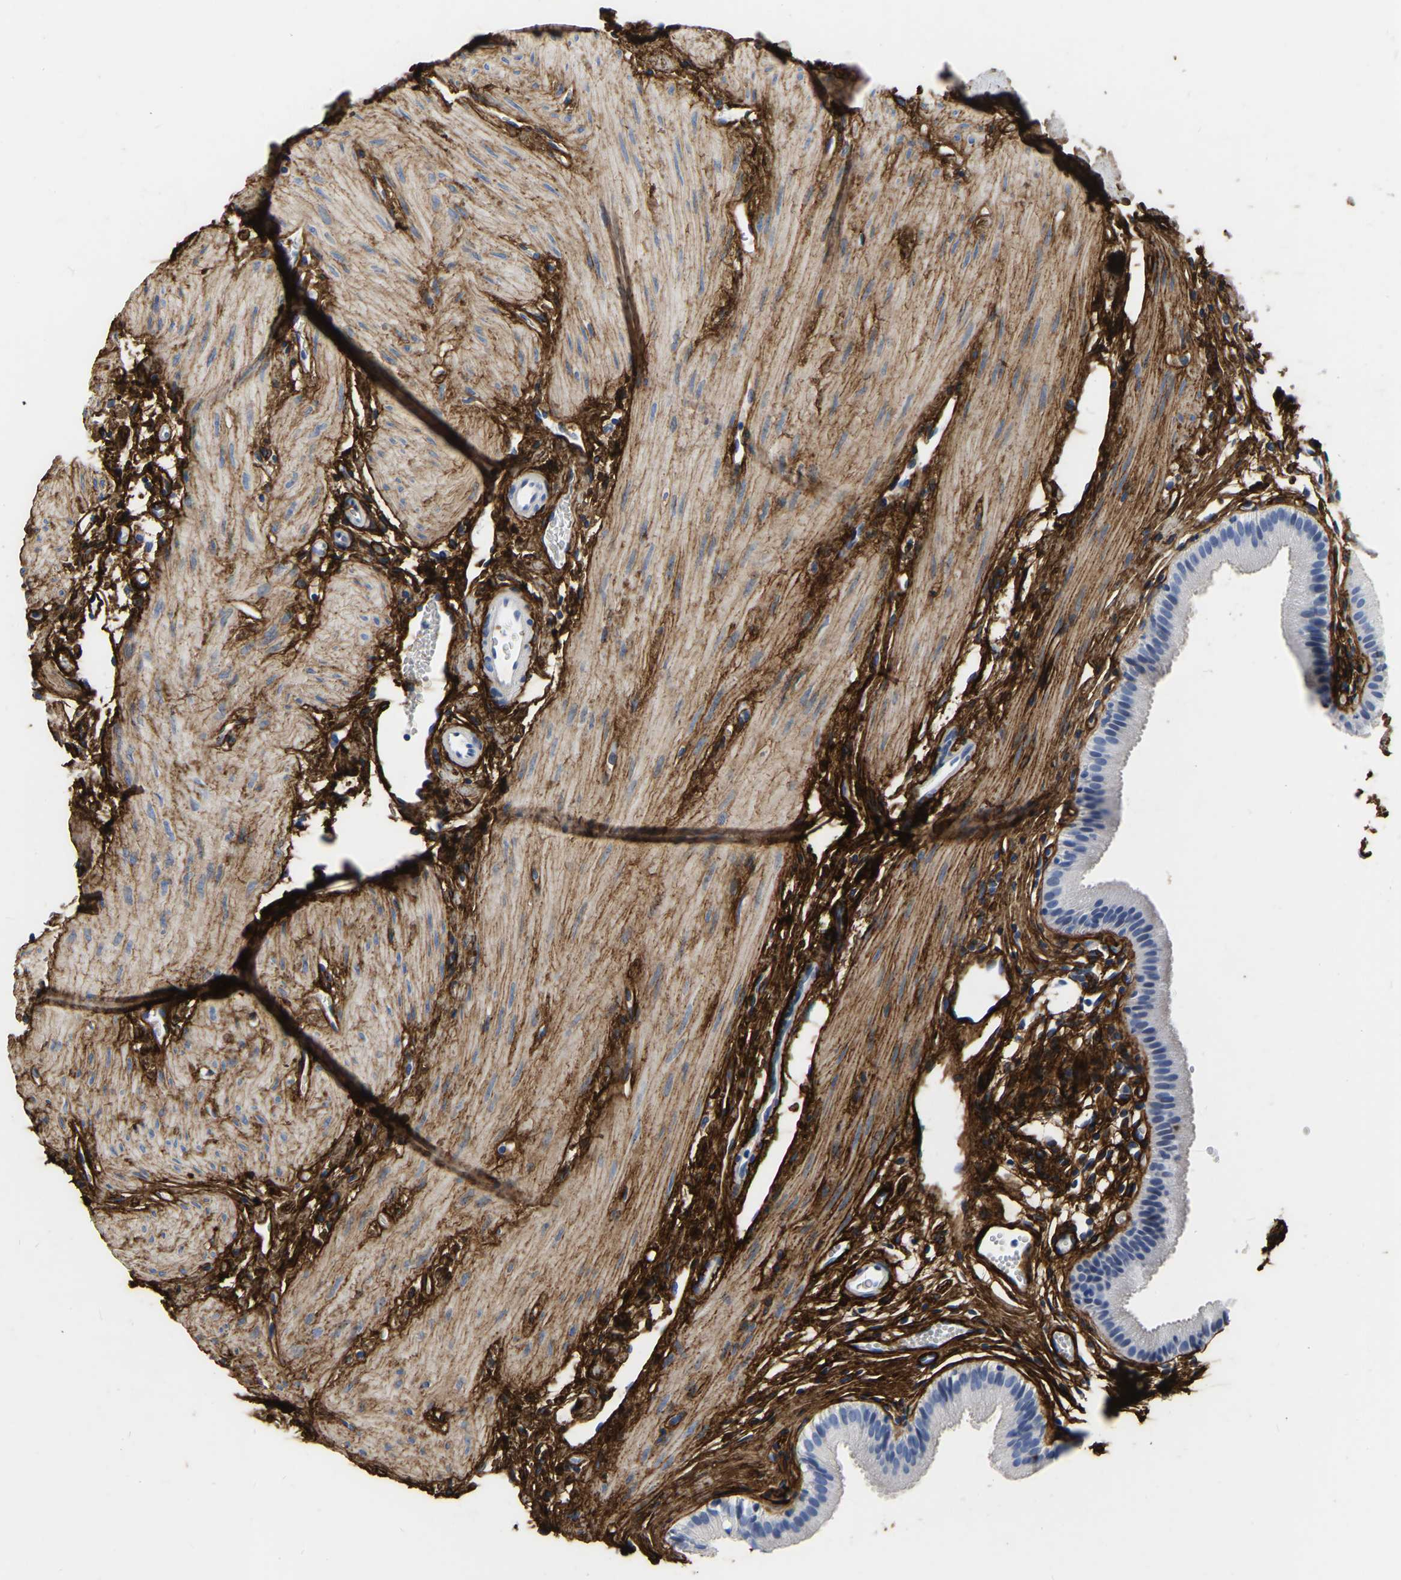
{"staining": {"intensity": "negative", "quantity": "none", "location": "none"}, "tissue": "gallbladder", "cell_type": "Glandular cells", "image_type": "normal", "snomed": [{"axis": "morphology", "description": "Normal tissue, NOS"}, {"axis": "topography", "description": "Gallbladder"}], "caption": "Immunohistochemistry of benign human gallbladder shows no positivity in glandular cells. (IHC, brightfield microscopy, high magnification).", "gene": "COL6A1", "patient": {"sex": "female", "age": 26}}